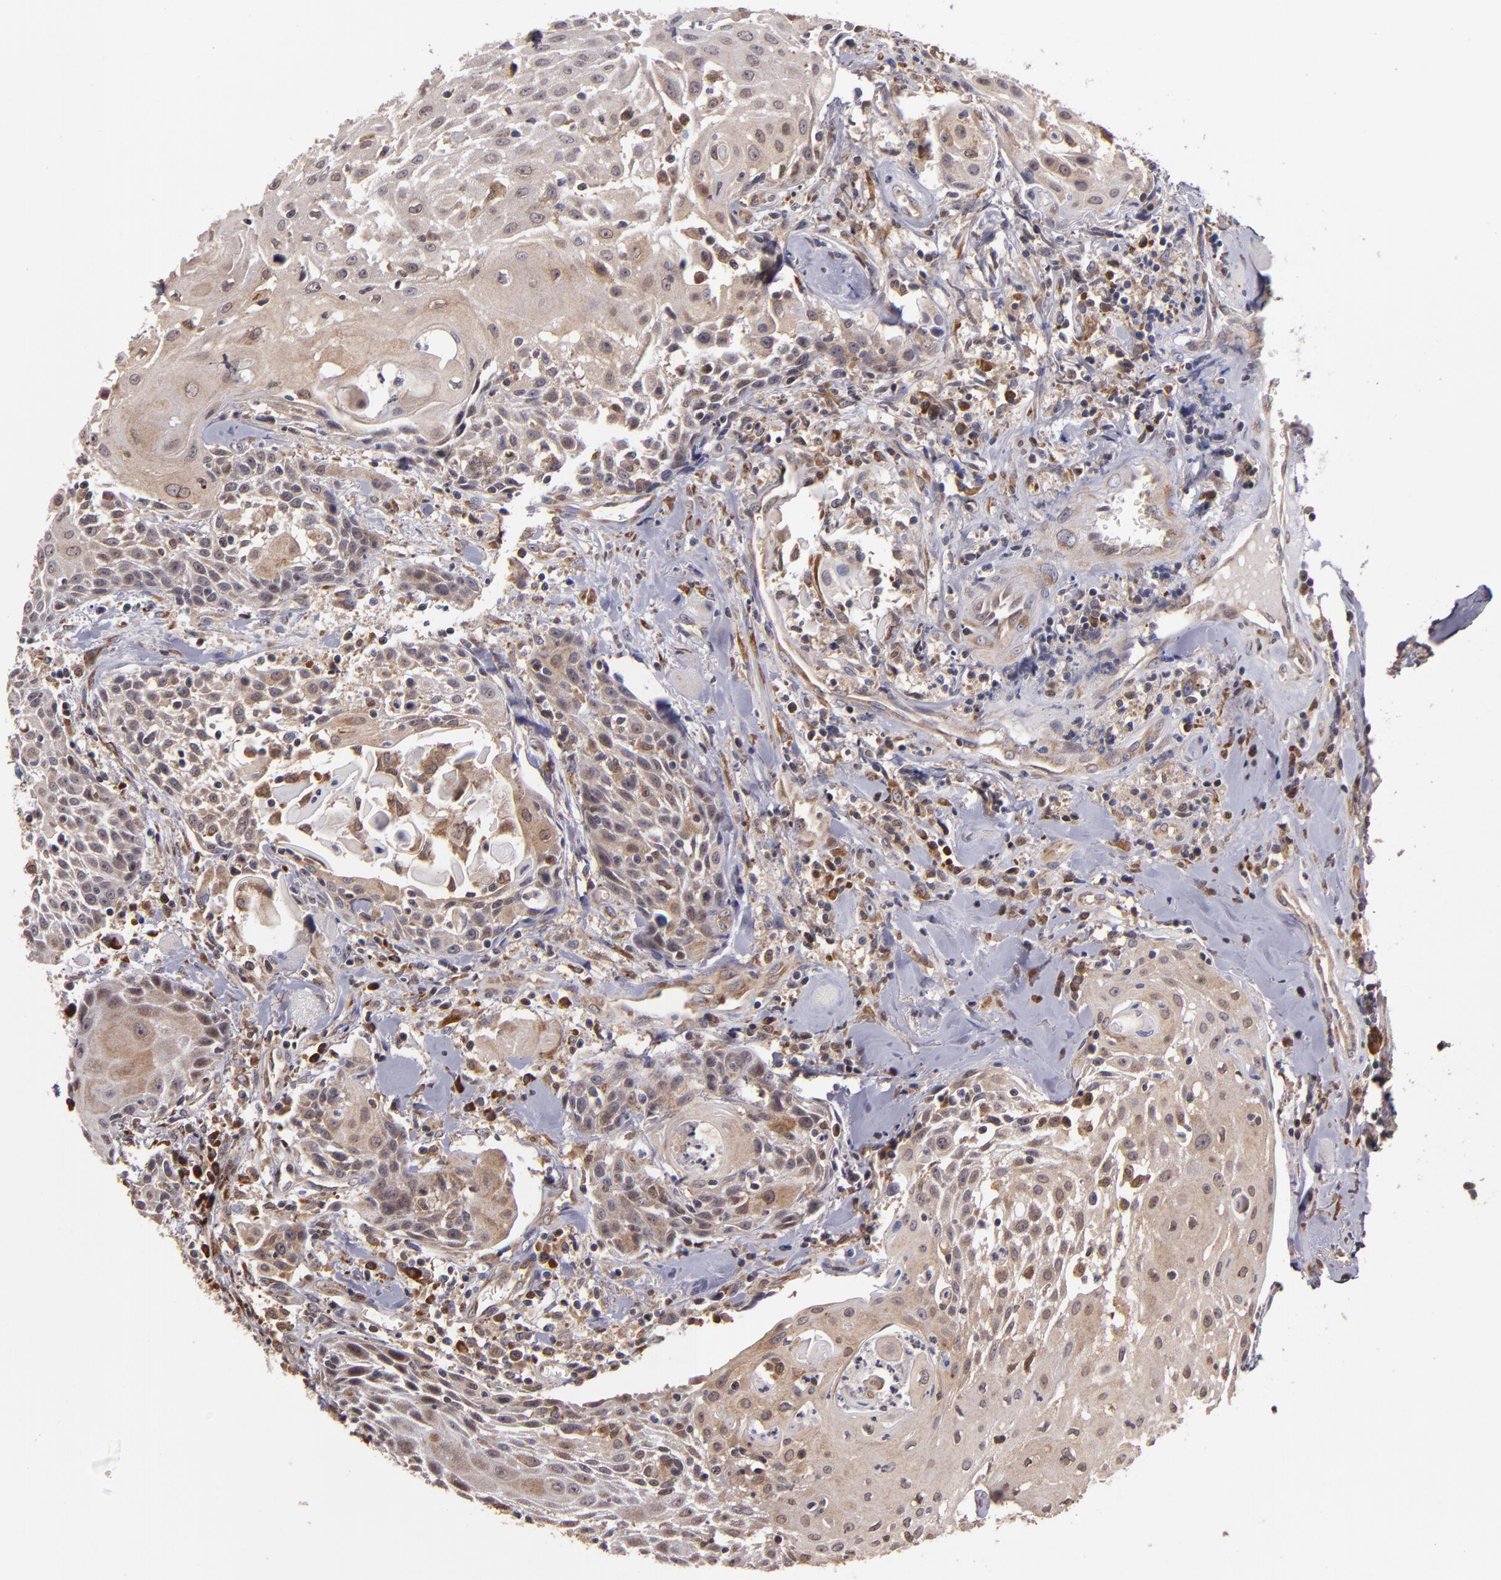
{"staining": {"intensity": "weak", "quantity": ">75%", "location": "cytoplasmic/membranous"}, "tissue": "head and neck cancer", "cell_type": "Tumor cells", "image_type": "cancer", "snomed": [{"axis": "morphology", "description": "Squamous cell carcinoma, NOS"}, {"axis": "topography", "description": "Oral tissue"}, {"axis": "topography", "description": "Head-Neck"}], "caption": "Immunohistochemical staining of human head and neck squamous cell carcinoma displays low levels of weak cytoplasmic/membranous positivity in about >75% of tumor cells. Immunohistochemistry stains the protein in brown and the nuclei are stained blue.", "gene": "CASP1", "patient": {"sex": "female", "age": 82}}